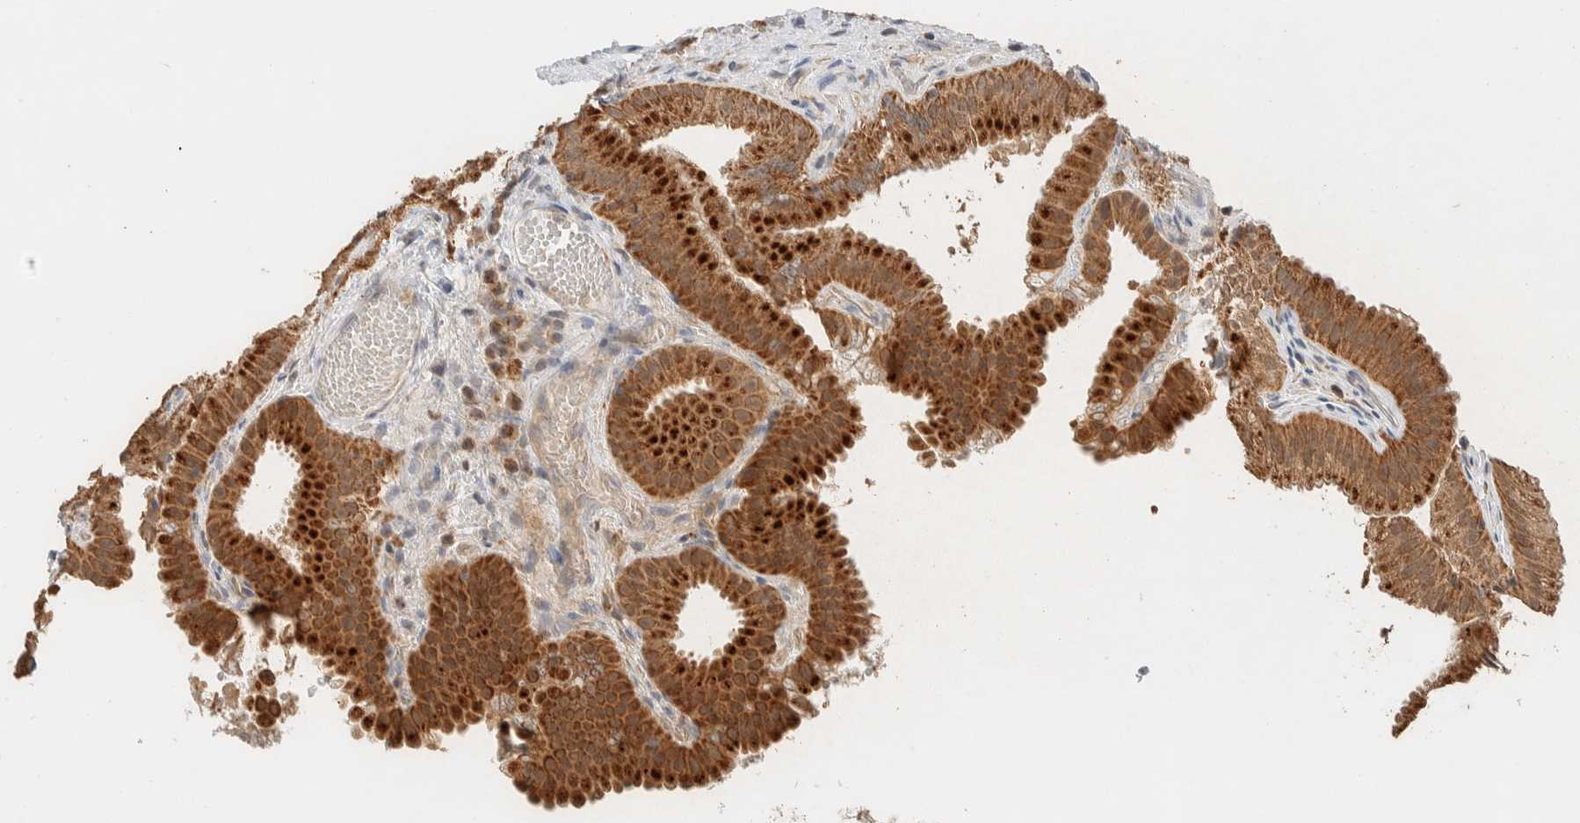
{"staining": {"intensity": "strong", "quantity": ">75%", "location": "cytoplasmic/membranous"}, "tissue": "gallbladder", "cell_type": "Glandular cells", "image_type": "normal", "snomed": [{"axis": "morphology", "description": "Normal tissue, NOS"}, {"axis": "topography", "description": "Gallbladder"}], "caption": "This image demonstrates normal gallbladder stained with immunohistochemistry (IHC) to label a protein in brown. The cytoplasmic/membranous of glandular cells show strong positivity for the protein. Nuclei are counter-stained blue.", "gene": "MRPL41", "patient": {"sex": "female", "age": 30}}